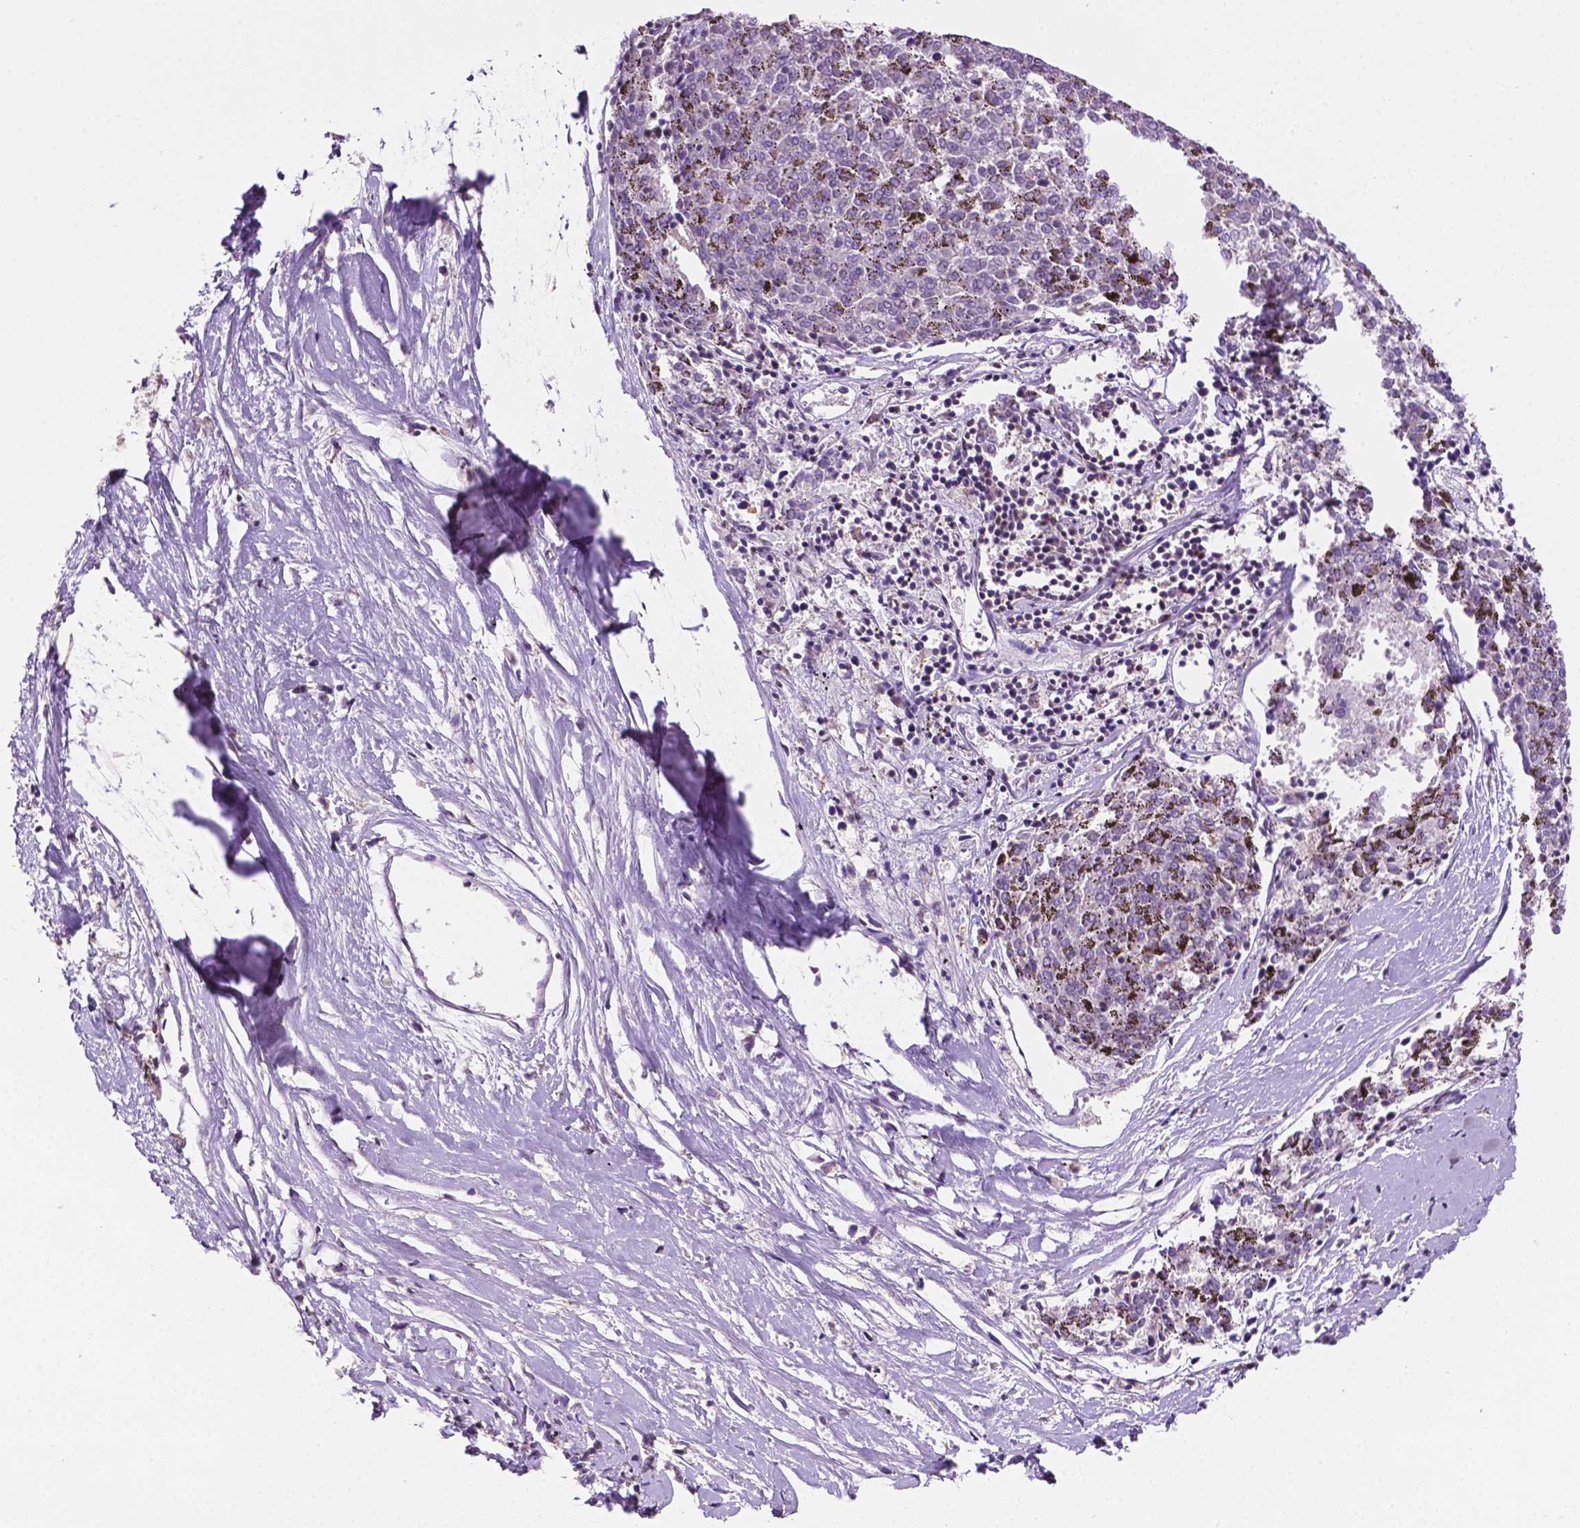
{"staining": {"intensity": "negative", "quantity": "none", "location": "none"}, "tissue": "melanoma", "cell_type": "Tumor cells", "image_type": "cancer", "snomed": [{"axis": "morphology", "description": "Malignant melanoma, NOS"}, {"axis": "topography", "description": "Skin"}], "caption": "A micrograph of malignant melanoma stained for a protein demonstrates no brown staining in tumor cells.", "gene": "PTPN6", "patient": {"sex": "female", "age": 72}}